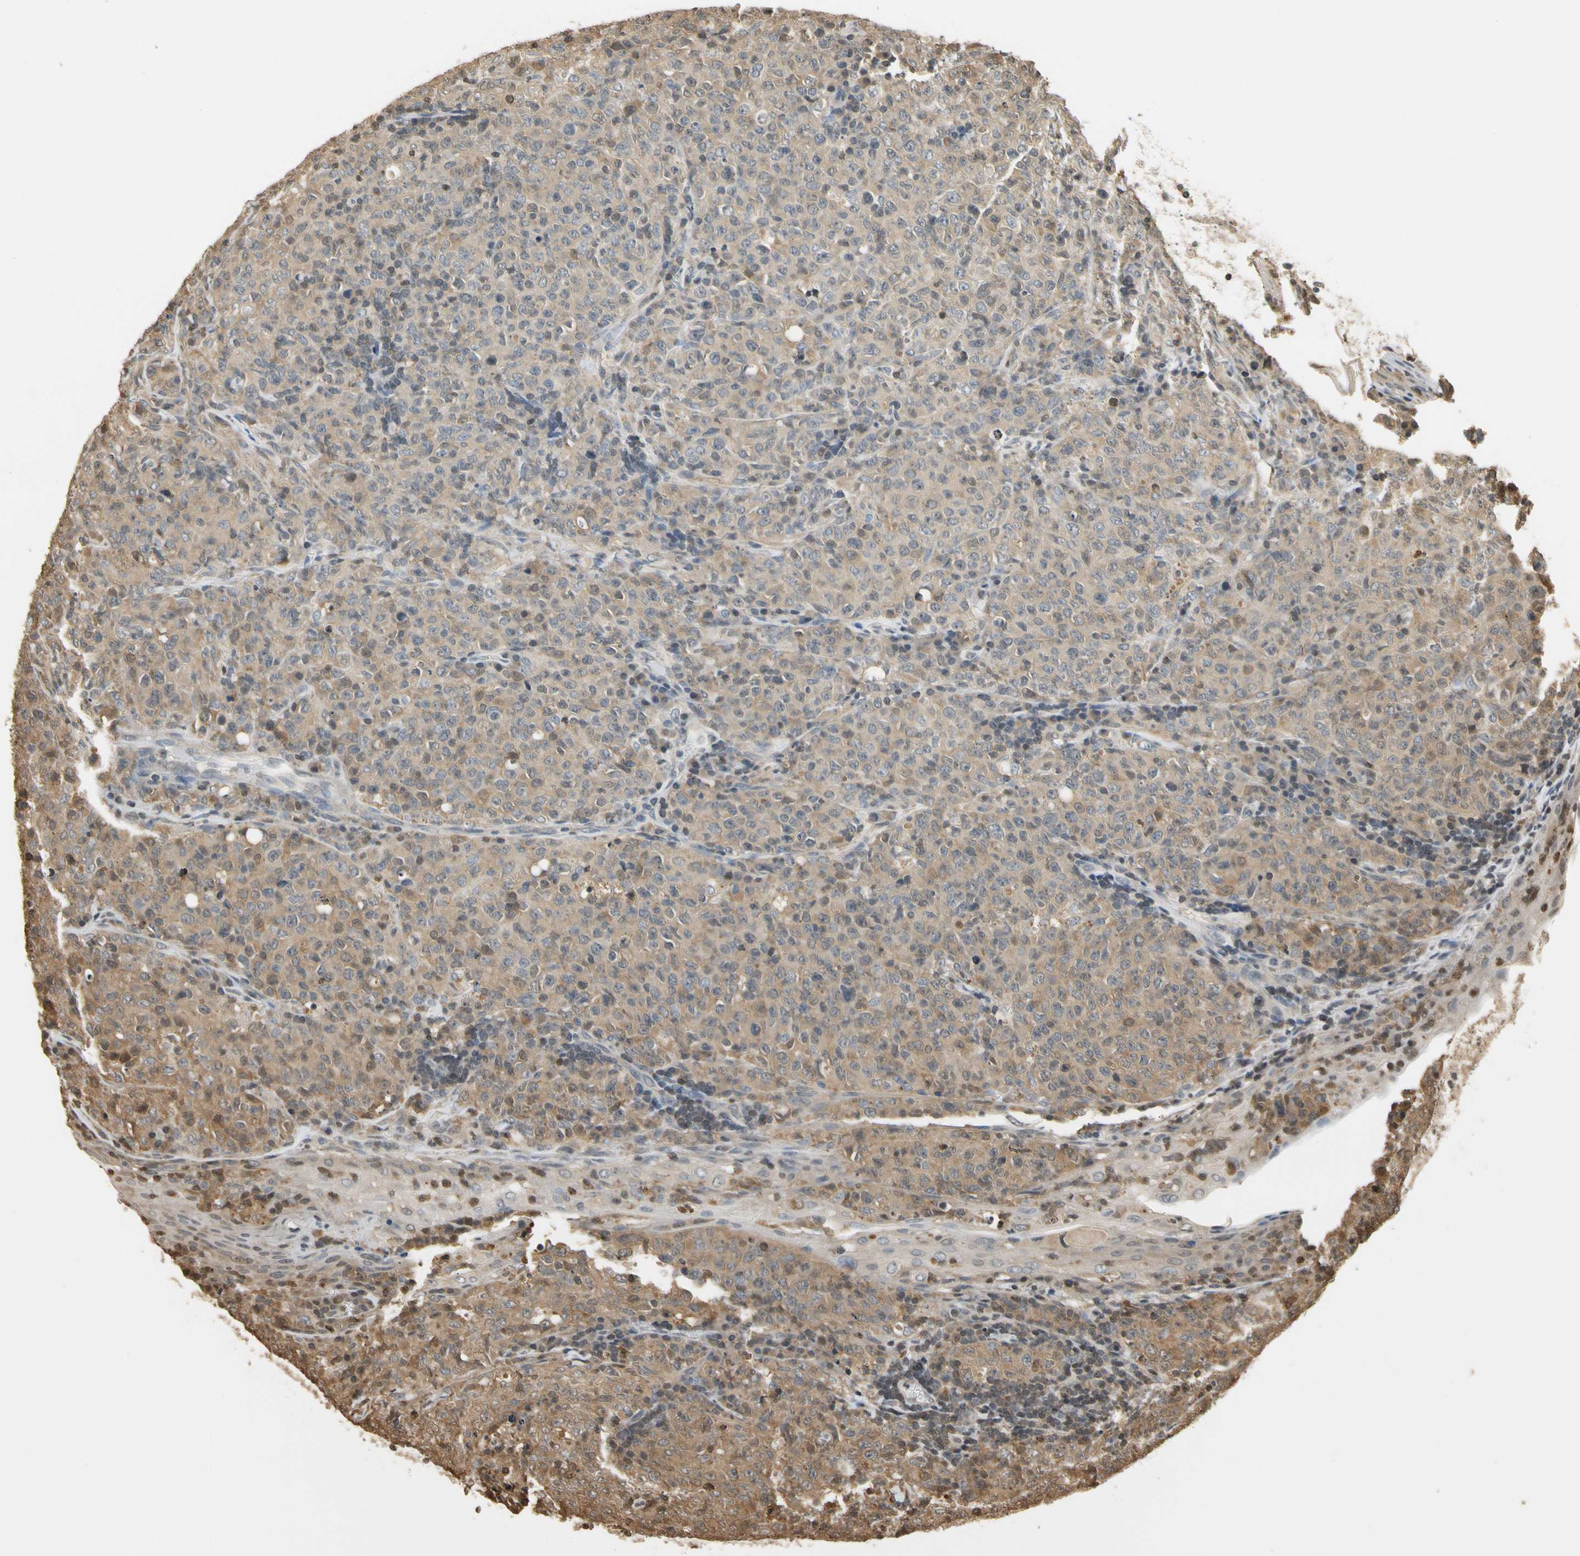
{"staining": {"intensity": "weak", "quantity": ">75%", "location": "cytoplasmic/membranous"}, "tissue": "lymphoma", "cell_type": "Tumor cells", "image_type": "cancer", "snomed": [{"axis": "morphology", "description": "Malignant lymphoma, non-Hodgkin's type, High grade"}, {"axis": "topography", "description": "Tonsil"}], "caption": "Protein expression analysis of malignant lymphoma, non-Hodgkin's type (high-grade) exhibits weak cytoplasmic/membranous positivity in approximately >75% of tumor cells. Using DAB (3,3'-diaminobenzidine) (brown) and hematoxylin (blue) stains, captured at high magnification using brightfield microscopy.", "gene": "SOD1", "patient": {"sex": "female", "age": 36}}